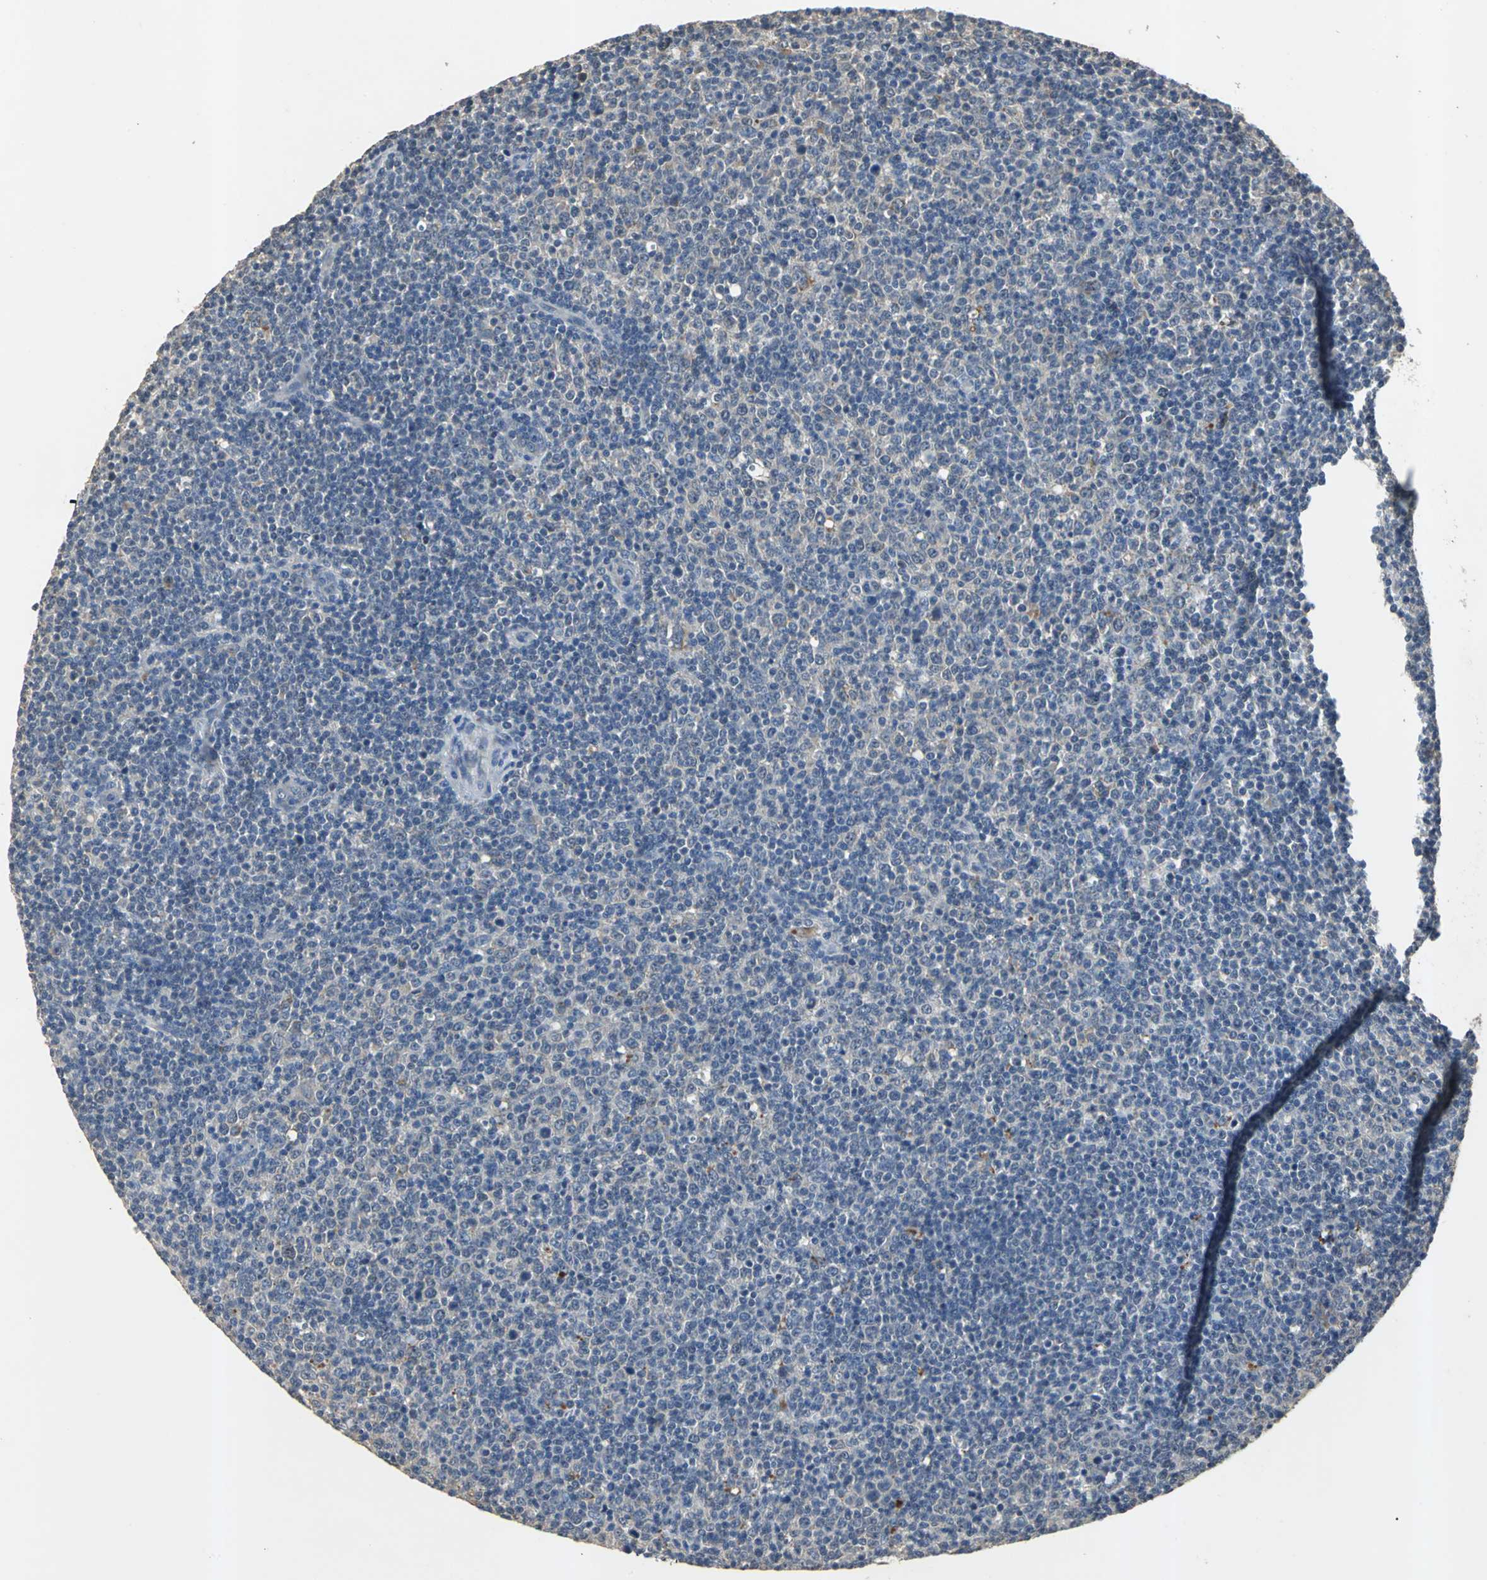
{"staining": {"intensity": "negative", "quantity": "none", "location": "none"}, "tissue": "lymphoma", "cell_type": "Tumor cells", "image_type": "cancer", "snomed": [{"axis": "morphology", "description": "Malignant lymphoma, non-Hodgkin's type, Low grade"}, {"axis": "topography", "description": "Lymph node"}], "caption": "This is a histopathology image of IHC staining of low-grade malignant lymphoma, non-Hodgkin's type, which shows no staining in tumor cells.", "gene": "OCLN", "patient": {"sex": "male", "age": 70}}